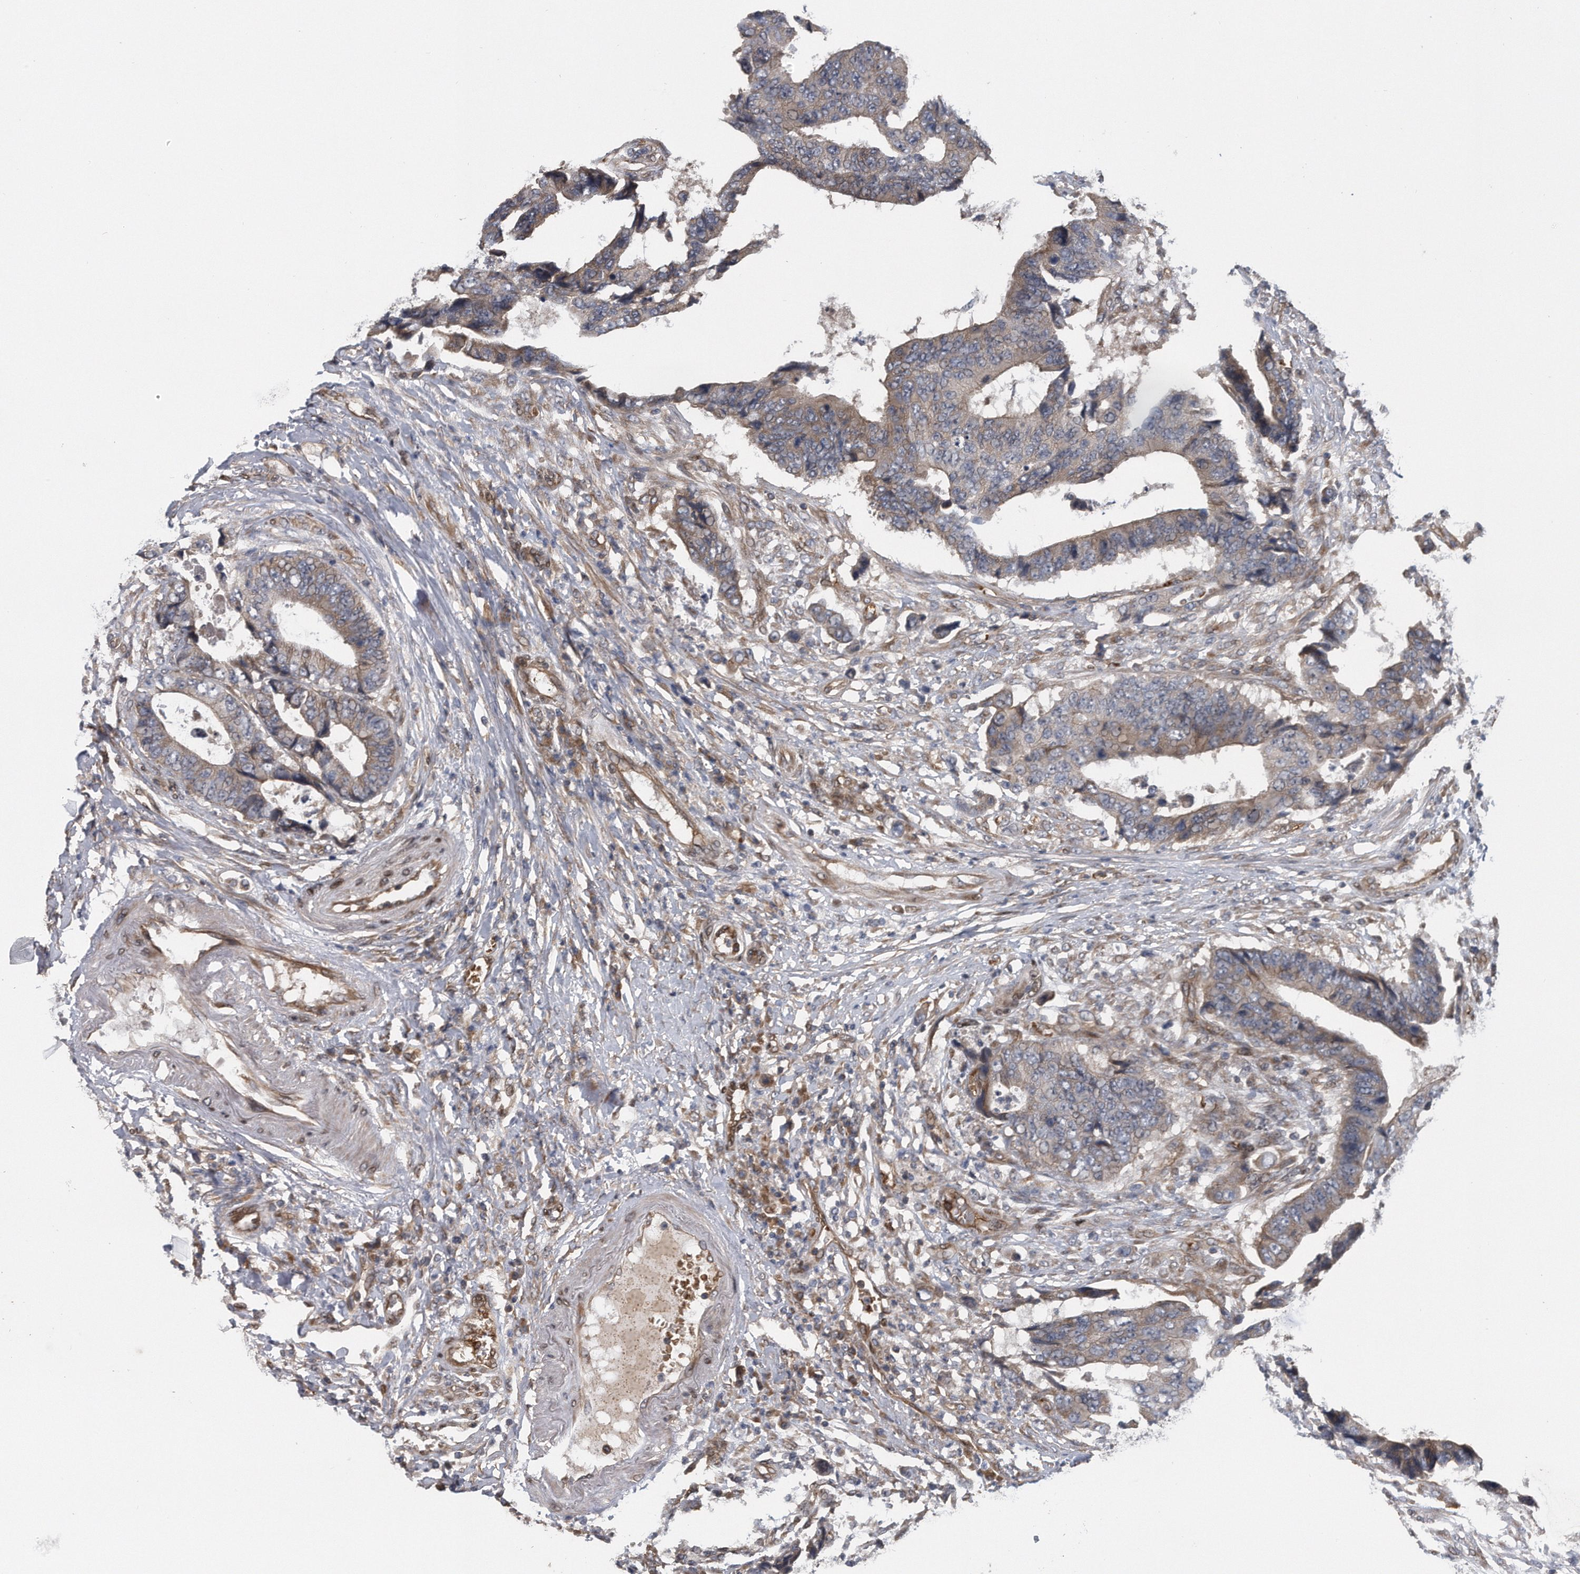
{"staining": {"intensity": "weak", "quantity": "25%-75%", "location": "cytoplasmic/membranous"}, "tissue": "colorectal cancer", "cell_type": "Tumor cells", "image_type": "cancer", "snomed": [{"axis": "morphology", "description": "Adenocarcinoma, NOS"}, {"axis": "topography", "description": "Rectum"}], "caption": "DAB immunohistochemical staining of colorectal cancer (adenocarcinoma) exhibits weak cytoplasmic/membranous protein positivity in about 25%-75% of tumor cells.", "gene": "ZNF79", "patient": {"sex": "male", "age": 84}}